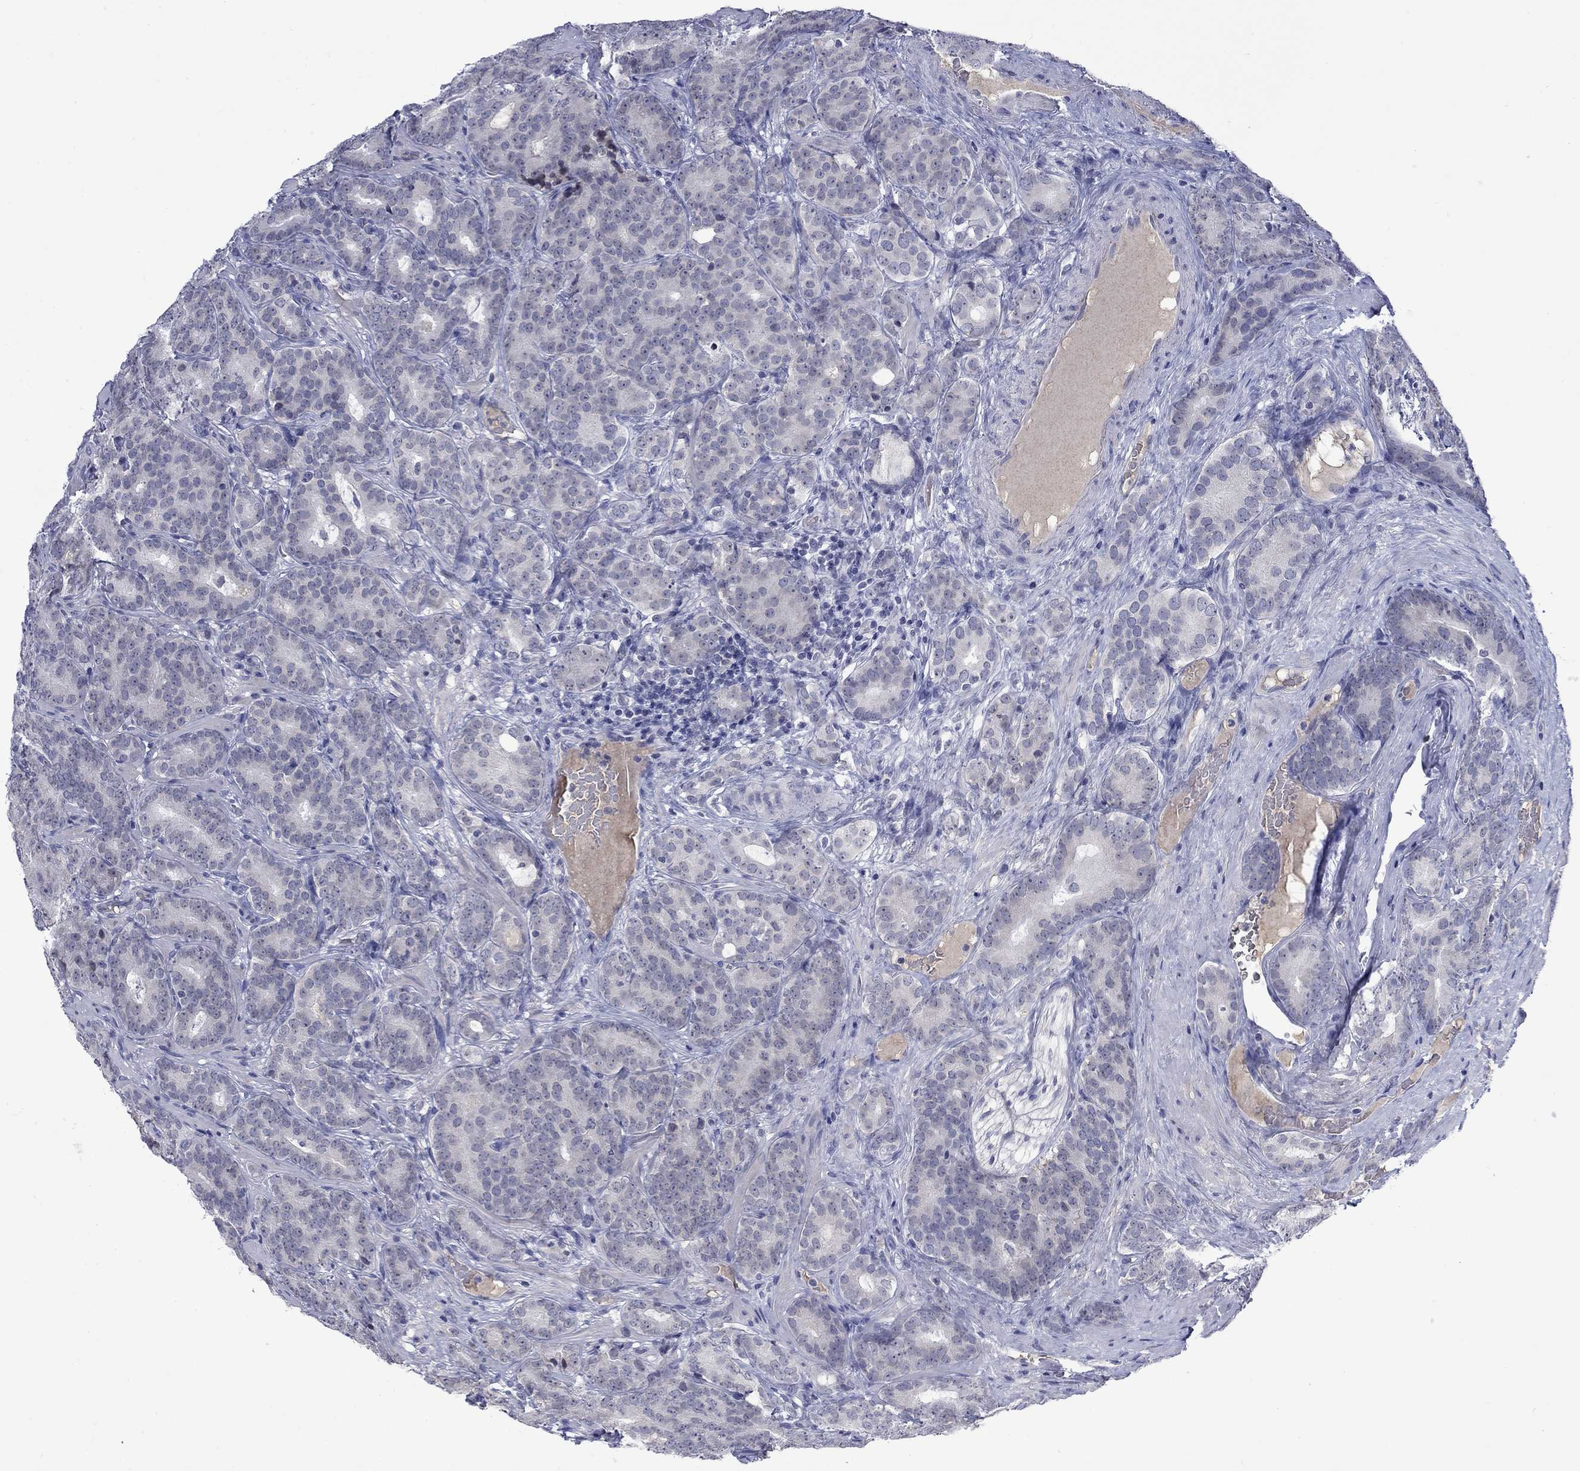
{"staining": {"intensity": "negative", "quantity": "none", "location": "none"}, "tissue": "prostate cancer", "cell_type": "Tumor cells", "image_type": "cancer", "snomed": [{"axis": "morphology", "description": "Adenocarcinoma, NOS"}, {"axis": "topography", "description": "Prostate"}], "caption": "Immunohistochemistry image of human prostate cancer (adenocarcinoma) stained for a protein (brown), which reveals no expression in tumor cells. Brightfield microscopy of immunohistochemistry (IHC) stained with DAB (brown) and hematoxylin (blue), captured at high magnification.", "gene": "NSMF", "patient": {"sex": "male", "age": 71}}